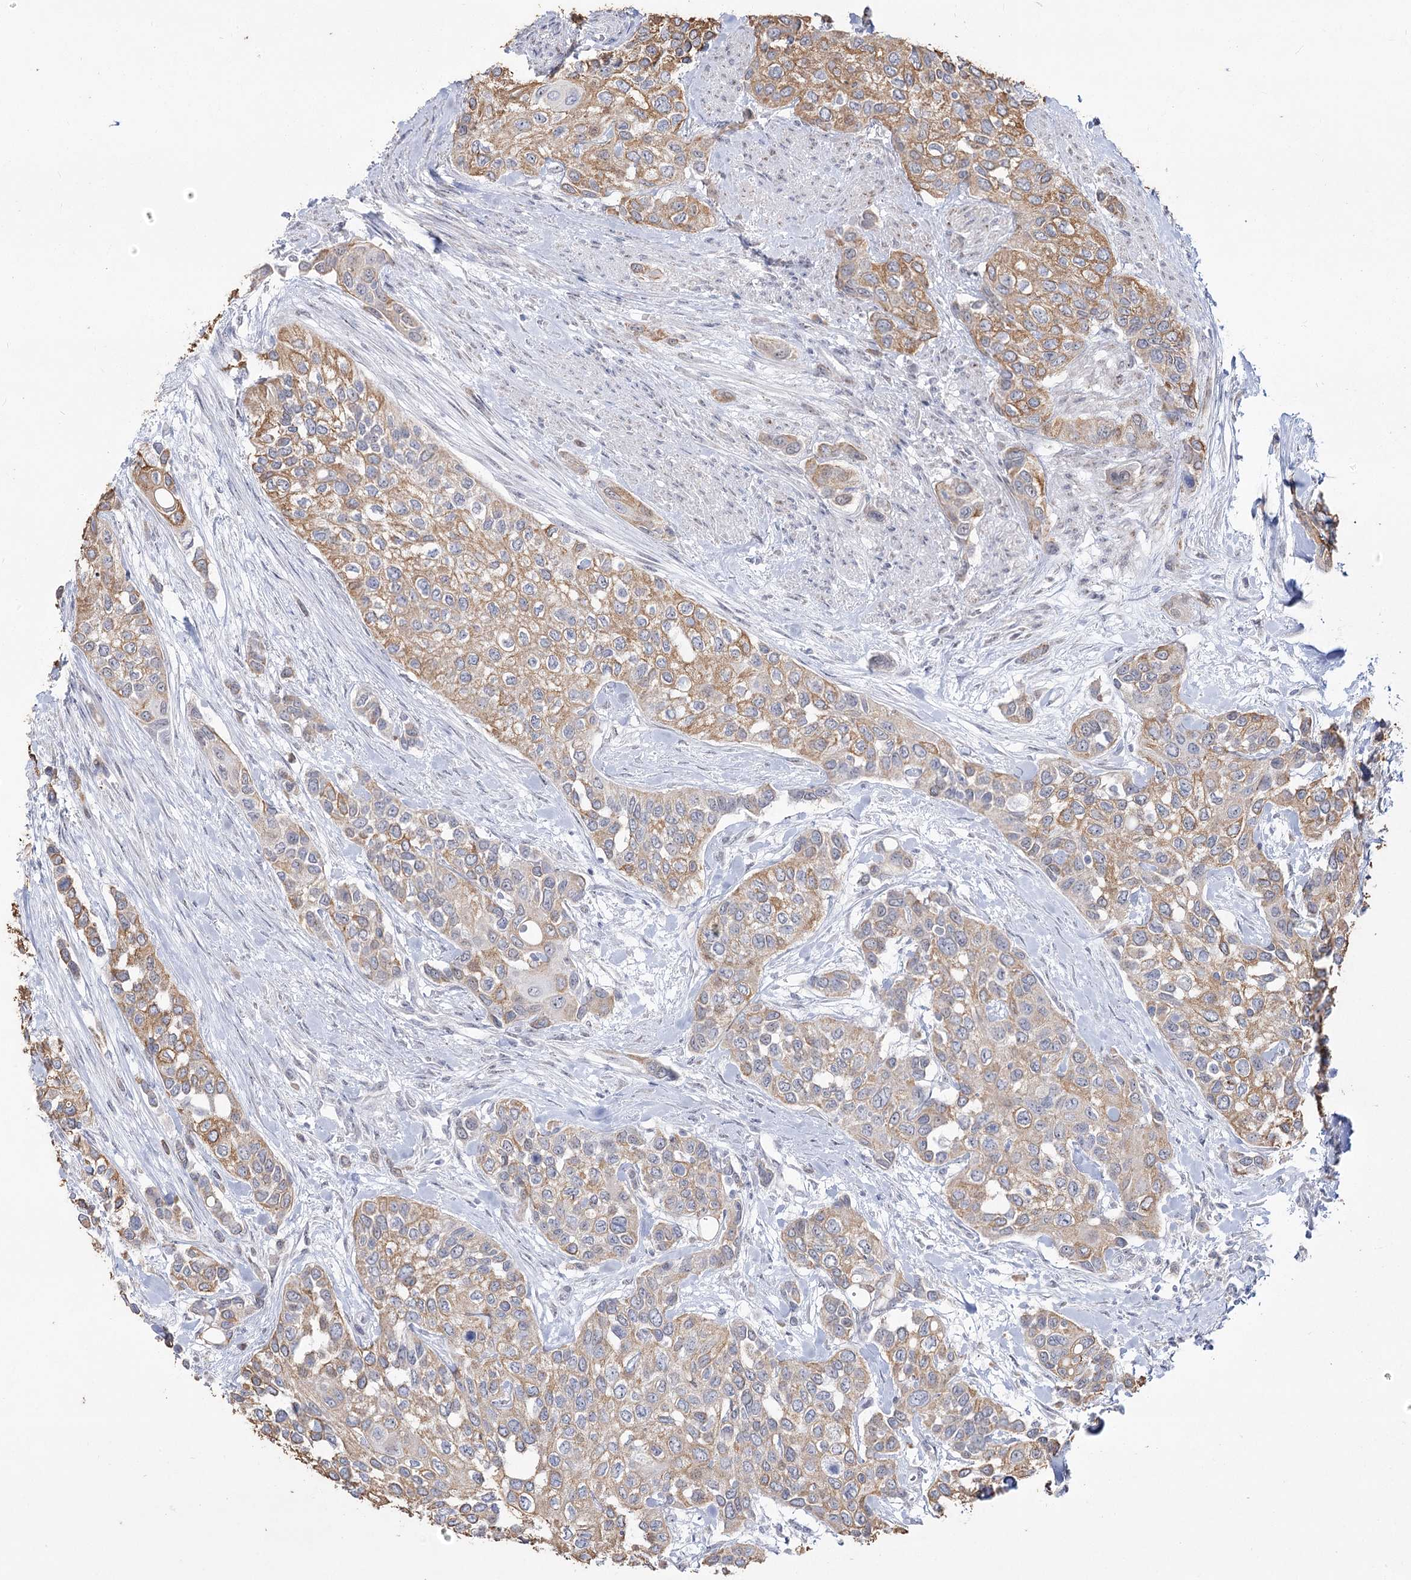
{"staining": {"intensity": "moderate", "quantity": ">75%", "location": "cytoplasmic/membranous"}, "tissue": "urothelial cancer", "cell_type": "Tumor cells", "image_type": "cancer", "snomed": [{"axis": "morphology", "description": "Normal tissue, NOS"}, {"axis": "morphology", "description": "Urothelial carcinoma, High grade"}, {"axis": "topography", "description": "Vascular tissue"}, {"axis": "topography", "description": "Urinary bladder"}], "caption": "A high-resolution image shows immunohistochemistry staining of urothelial cancer, which demonstrates moderate cytoplasmic/membranous positivity in approximately >75% of tumor cells.", "gene": "DDX50", "patient": {"sex": "female", "age": 56}}